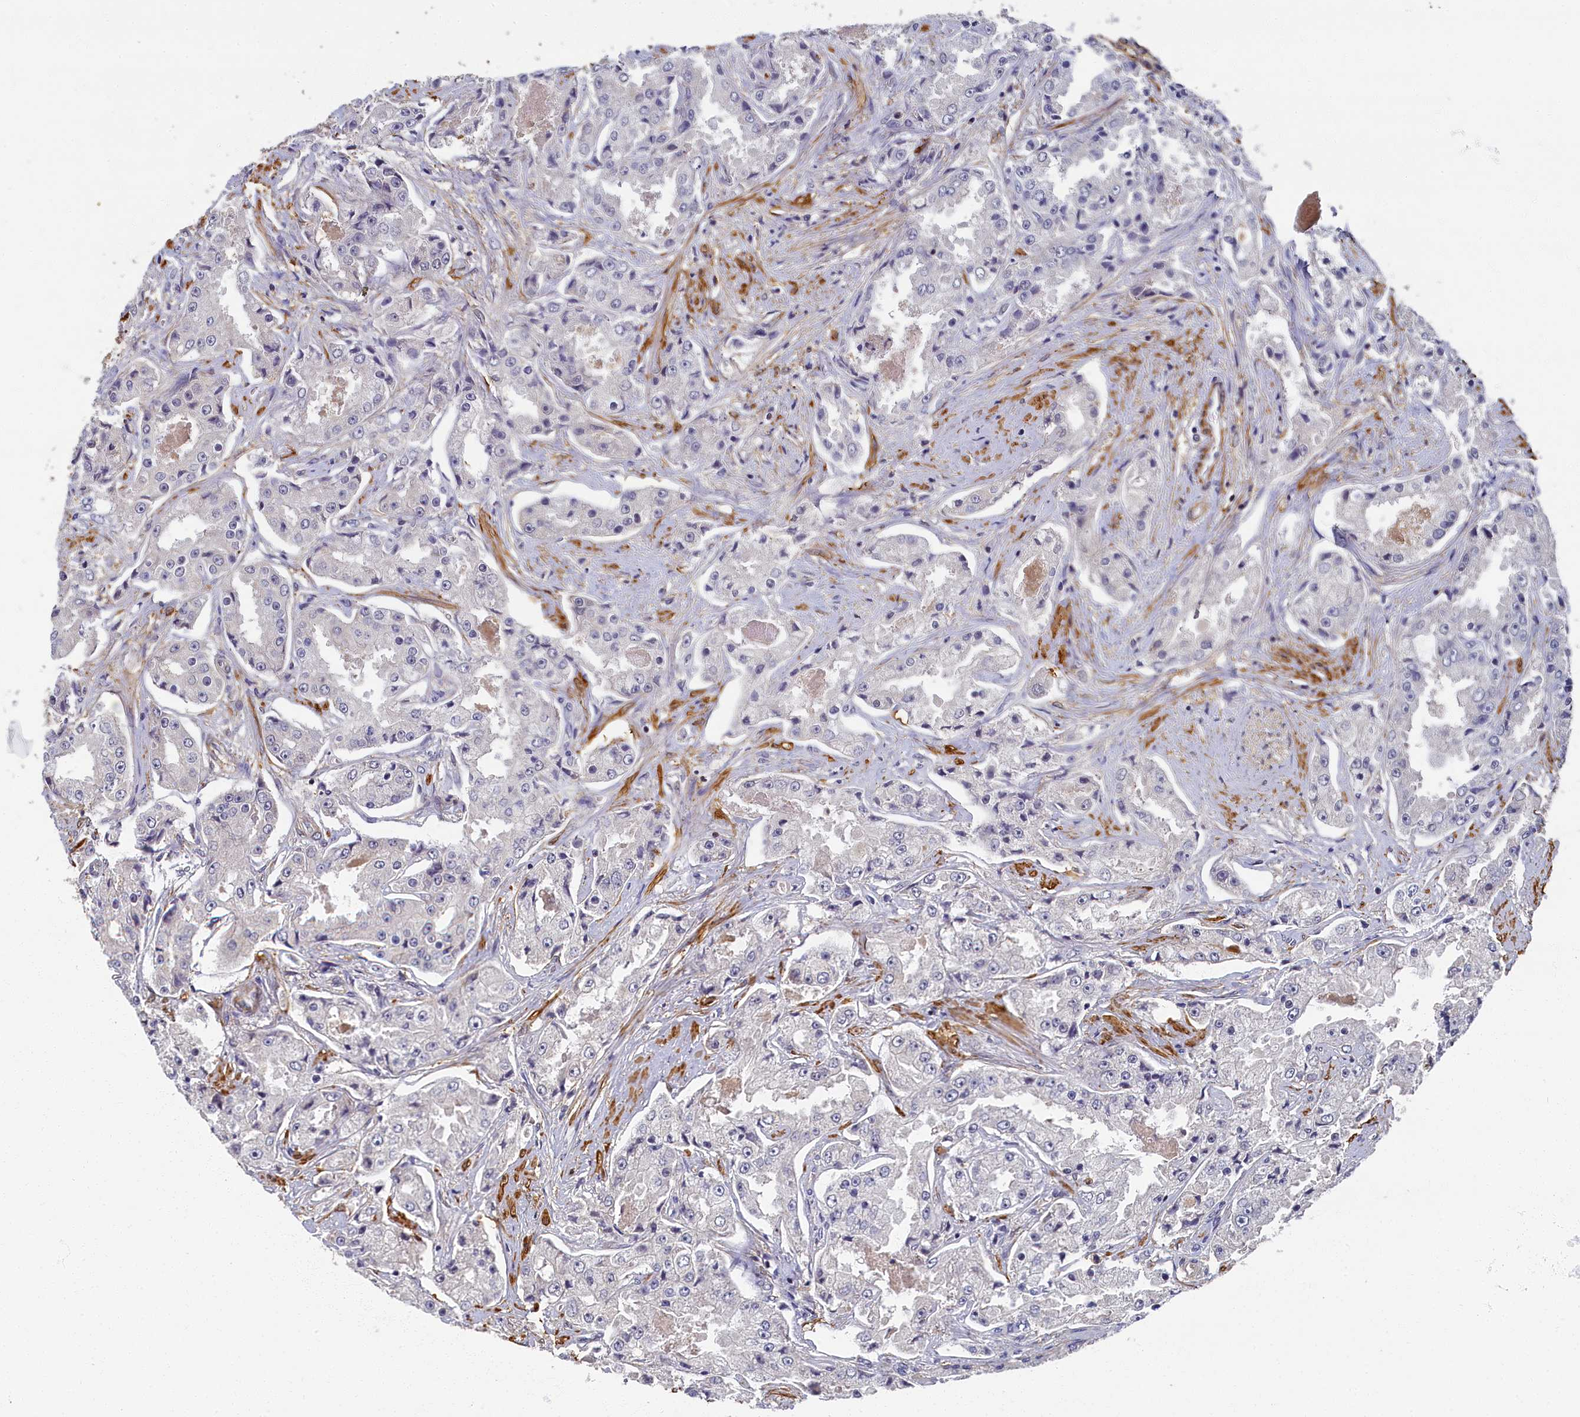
{"staining": {"intensity": "negative", "quantity": "none", "location": "none"}, "tissue": "prostate cancer", "cell_type": "Tumor cells", "image_type": "cancer", "snomed": [{"axis": "morphology", "description": "Adenocarcinoma, High grade"}, {"axis": "topography", "description": "Prostate"}], "caption": "Immunohistochemistry (IHC) of human adenocarcinoma (high-grade) (prostate) shows no positivity in tumor cells.", "gene": "TBCB", "patient": {"sex": "male", "age": 73}}